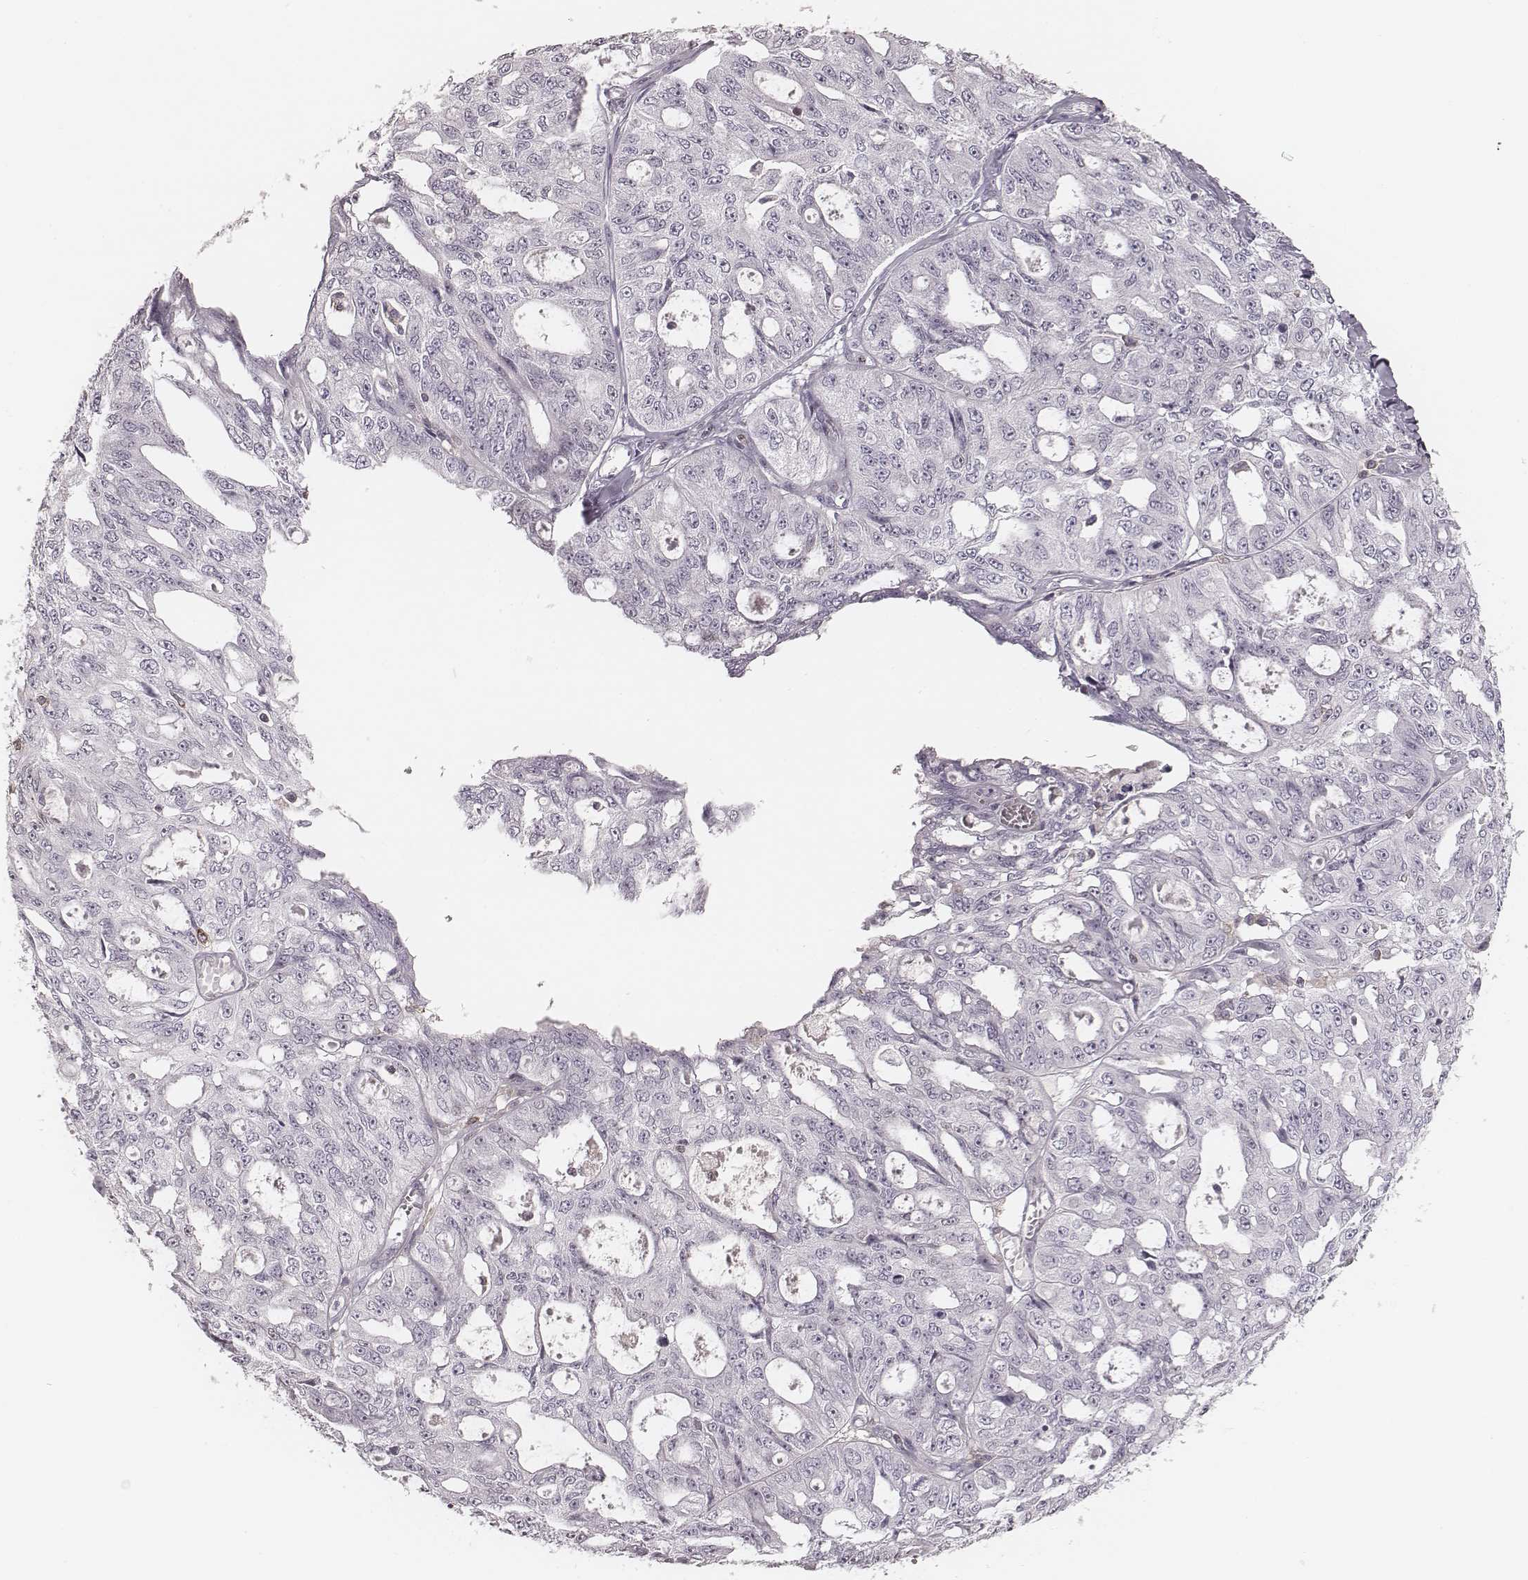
{"staining": {"intensity": "negative", "quantity": "none", "location": "none"}, "tissue": "ovarian cancer", "cell_type": "Tumor cells", "image_type": "cancer", "snomed": [{"axis": "morphology", "description": "Carcinoma, endometroid"}, {"axis": "topography", "description": "Ovary"}], "caption": "An image of human ovarian endometroid carcinoma is negative for staining in tumor cells.", "gene": "MSX1", "patient": {"sex": "female", "age": 65}}